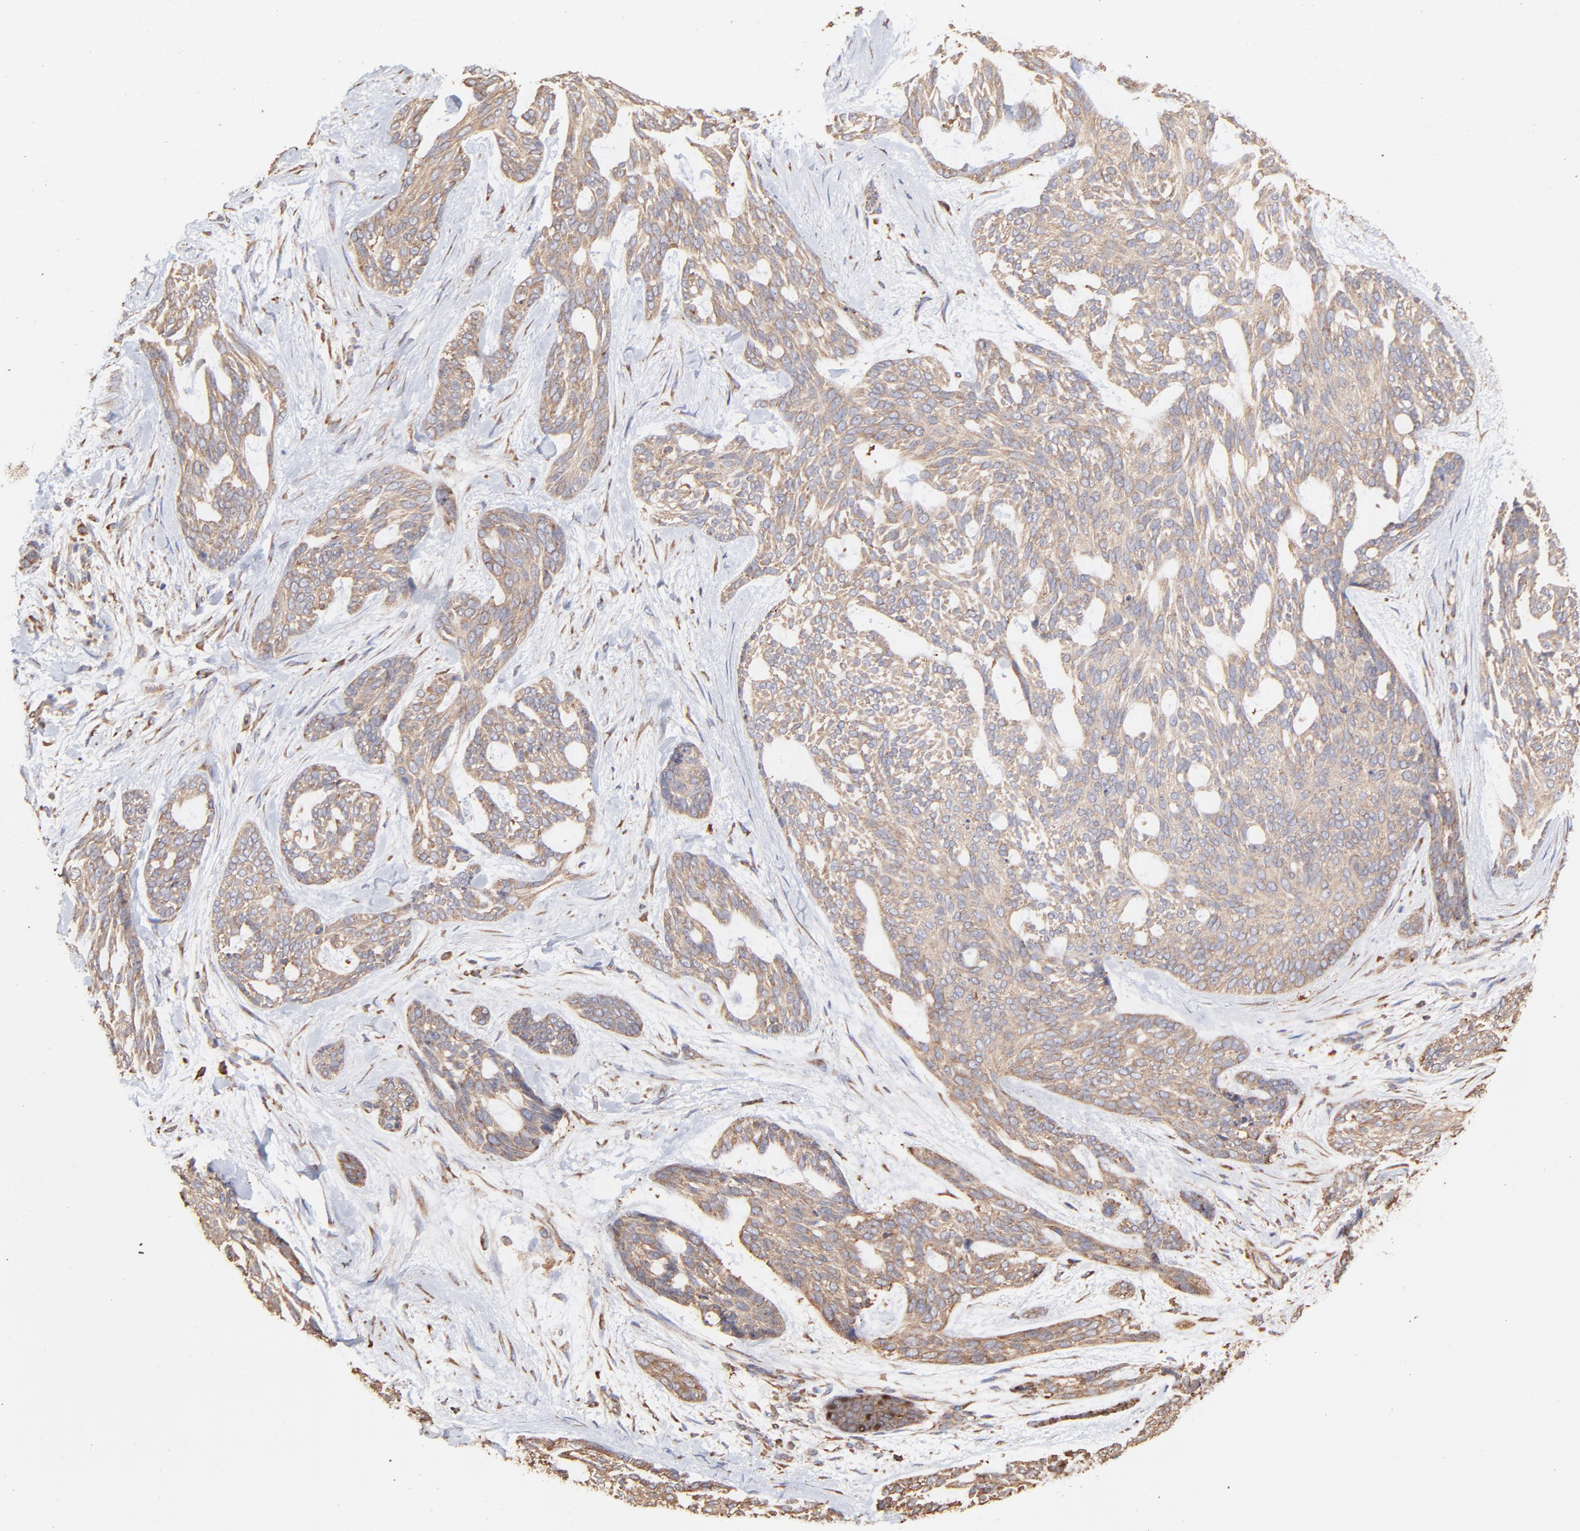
{"staining": {"intensity": "moderate", "quantity": ">75%", "location": "cytoplasmic/membranous"}, "tissue": "skin cancer", "cell_type": "Tumor cells", "image_type": "cancer", "snomed": [{"axis": "morphology", "description": "Normal tissue, NOS"}, {"axis": "morphology", "description": "Basal cell carcinoma"}, {"axis": "topography", "description": "Skin"}], "caption": "Human skin cancer stained for a protein (brown) shows moderate cytoplasmic/membranous positive expression in approximately >75% of tumor cells.", "gene": "PFKM", "patient": {"sex": "female", "age": 71}}